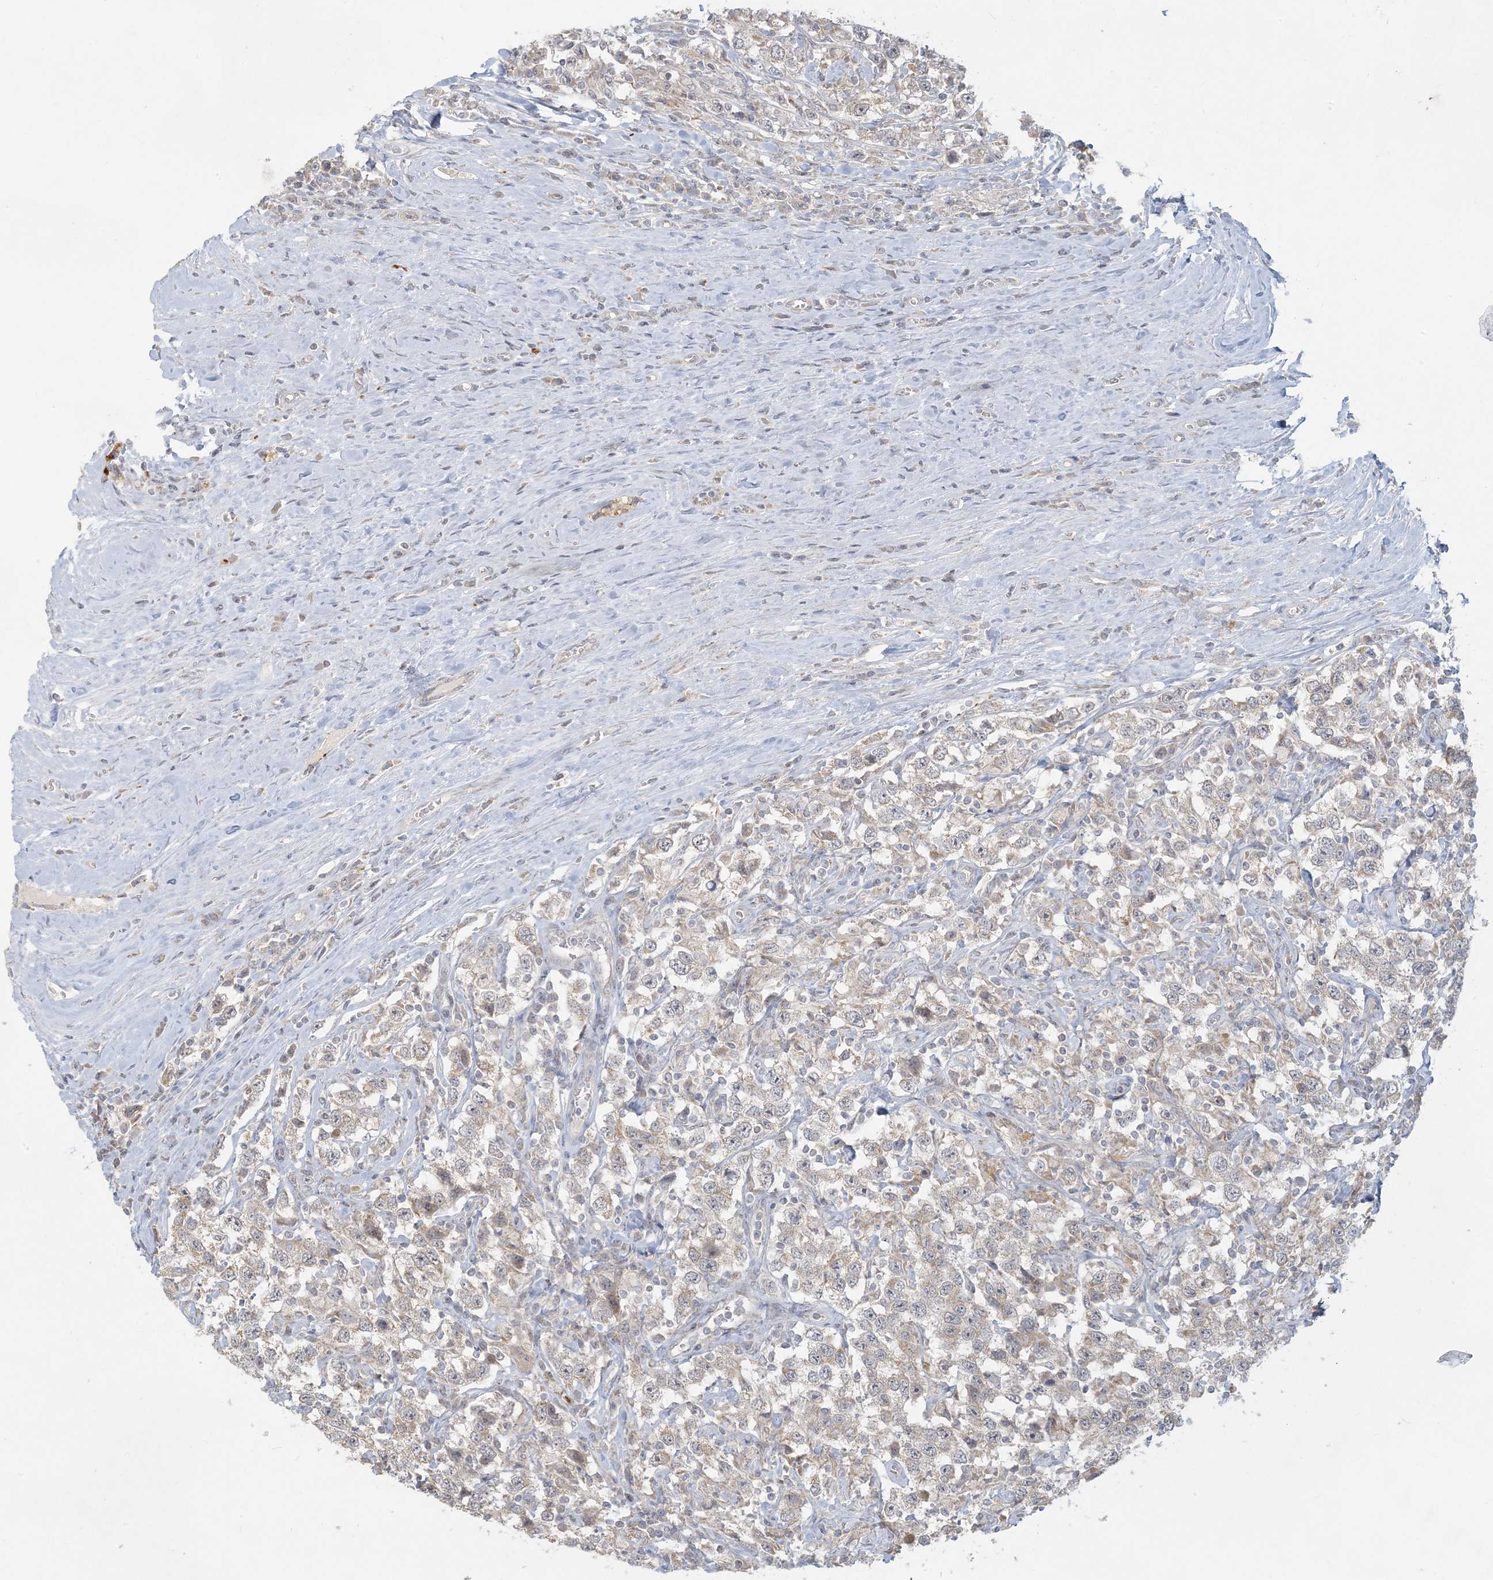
{"staining": {"intensity": "weak", "quantity": "25%-75%", "location": "cytoplasmic/membranous"}, "tissue": "testis cancer", "cell_type": "Tumor cells", "image_type": "cancer", "snomed": [{"axis": "morphology", "description": "Seminoma, NOS"}, {"axis": "topography", "description": "Testis"}], "caption": "The histopathology image exhibits staining of testis seminoma, revealing weak cytoplasmic/membranous protein expression (brown color) within tumor cells.", "gene": "MCAT", "patient": {"sex": "male", "age": 41}}